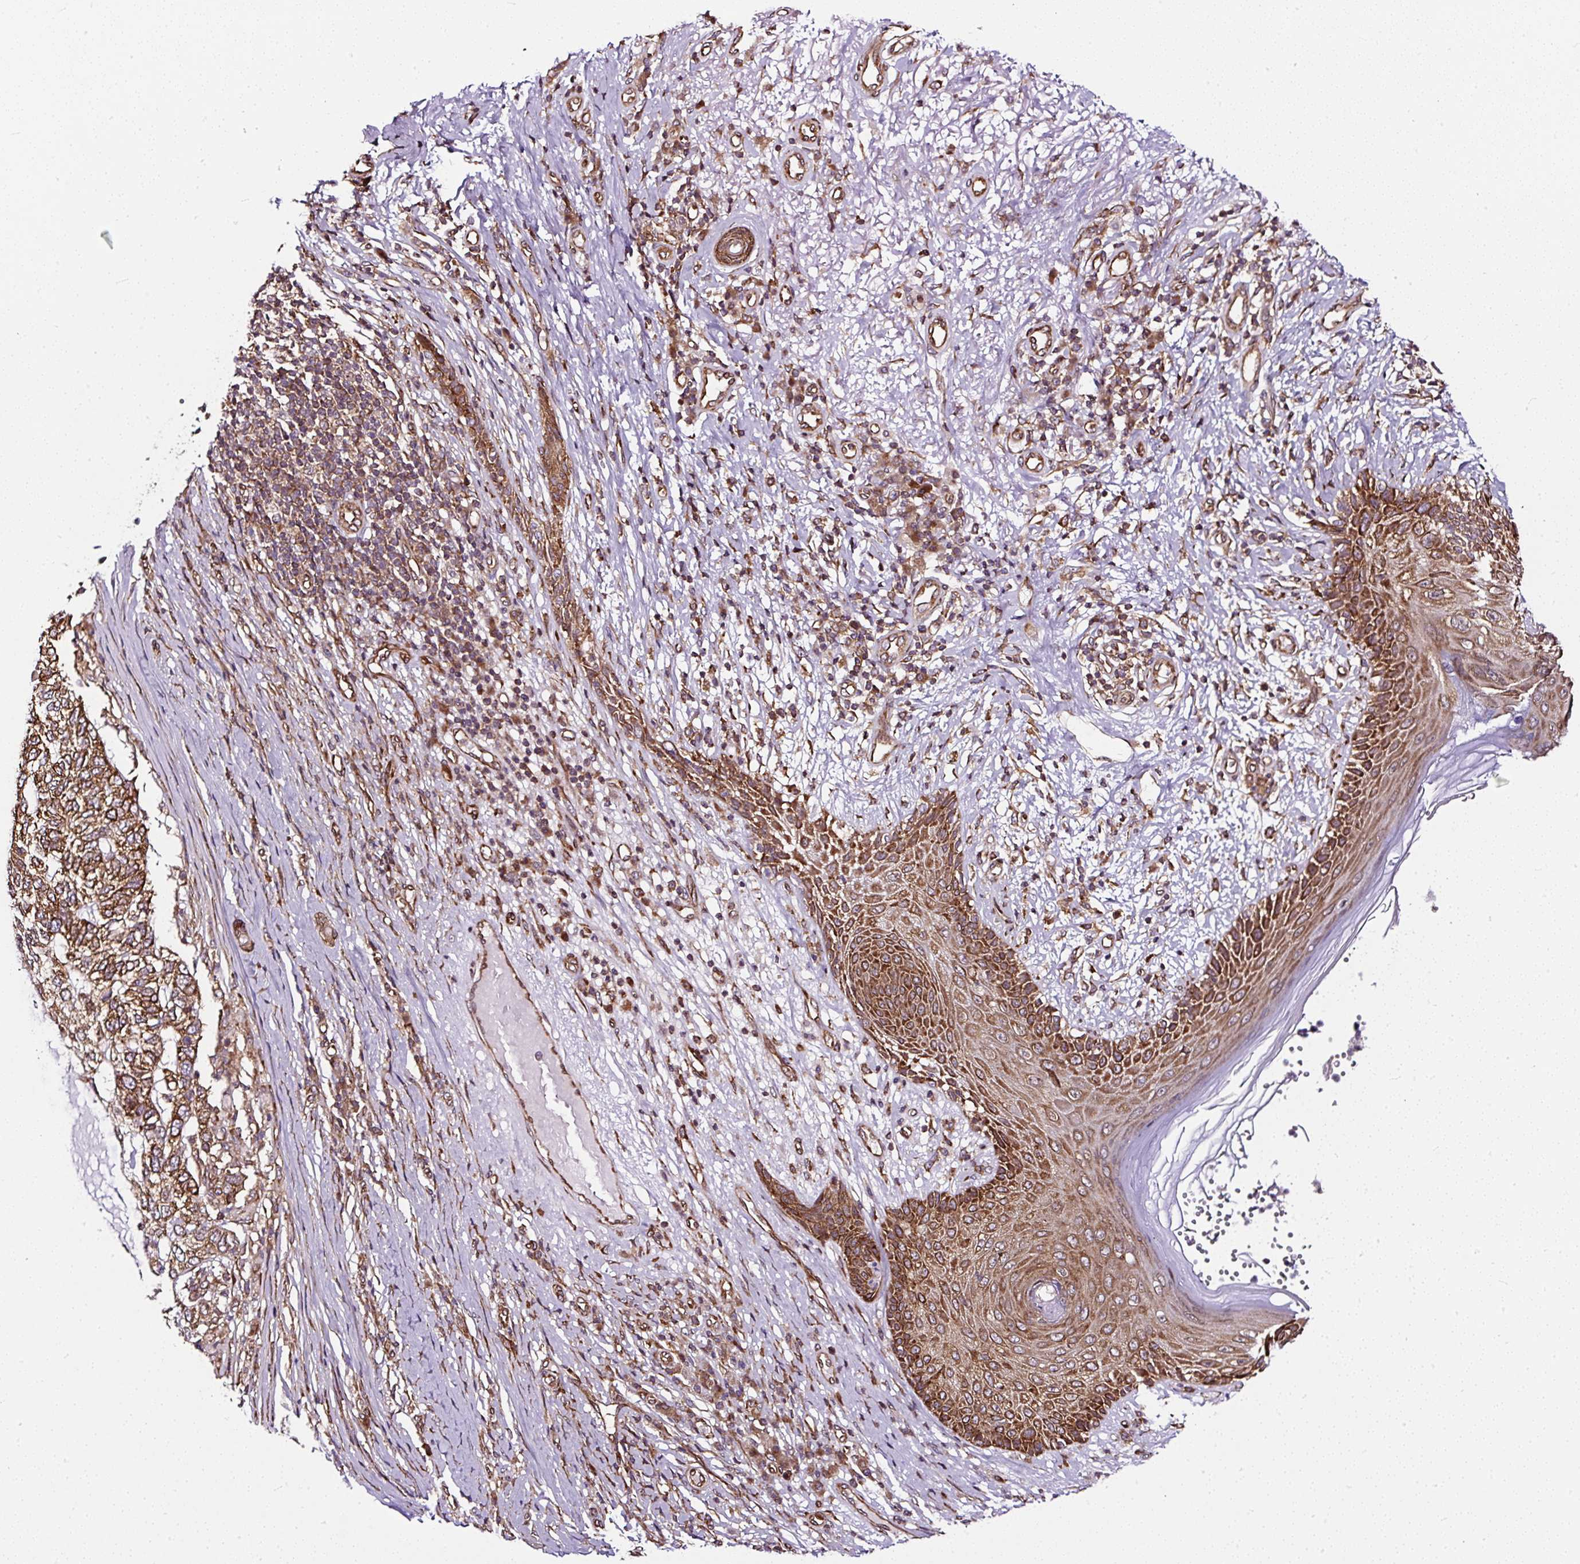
{"staining": {"intensity": "strong", "quantity": ">75%", "location": "cytoplasmic/membranous"}, "tissue": "skin cancer", "cell_type": "Tumor cells", "image_type": "cancer", "snomed": [{"axis": "morphology", "description": "Basal cell carcinoma"}, {"axis": "topography", "description": "Skin"}], "caption": "A micrograph showing strong cytoplasmic/membranous expression in about >75% of tumor cells in basal cell carcinoma (skin), as visualized by brown immunohistochemical staining.", "gene": "KDM4E", "patient": {"sex": "female", "age": 65}}